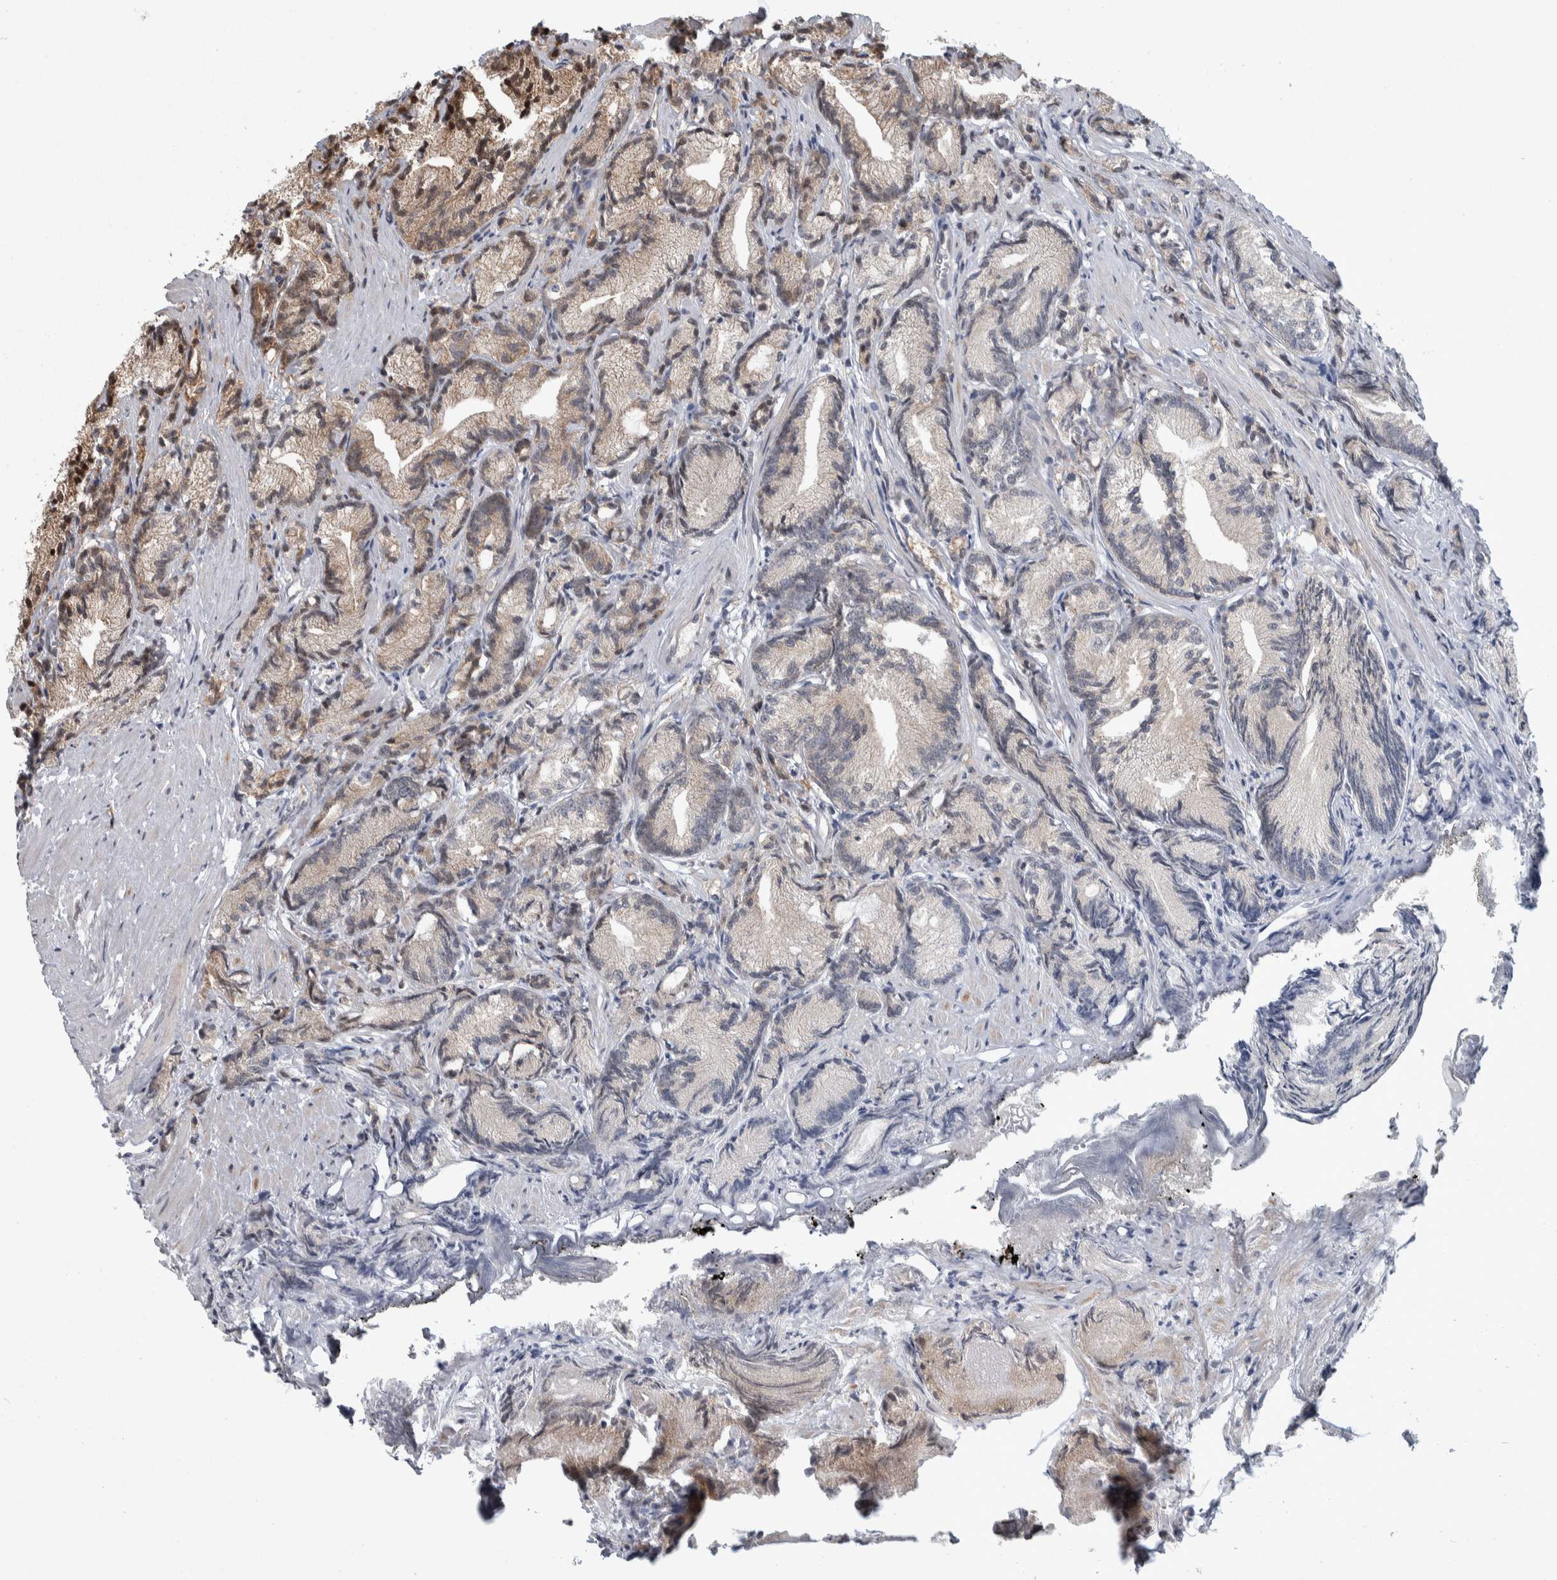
{"staining": {"intensity": "weak", "quantity": "<25%", "location": "cytoplasmic/membranous"}, "tissue": "prostate cancer", "cell_type": "Tumor cells", "image_type": "cancer", "snomed": [{"axis": "morphology", "description": "Adenocarcinoma, Low grade"}, {"axis": "topography", "description": "Prostate"}], "caption": "Immunohistochemical staining of human prostate cancer shows no significant expression in tumor cells. (DAB (3,3'-diaminobenzidine) IHC, high magnification).", "gene": "PTPA", "patient": {"sex": "male", "age": 89}}